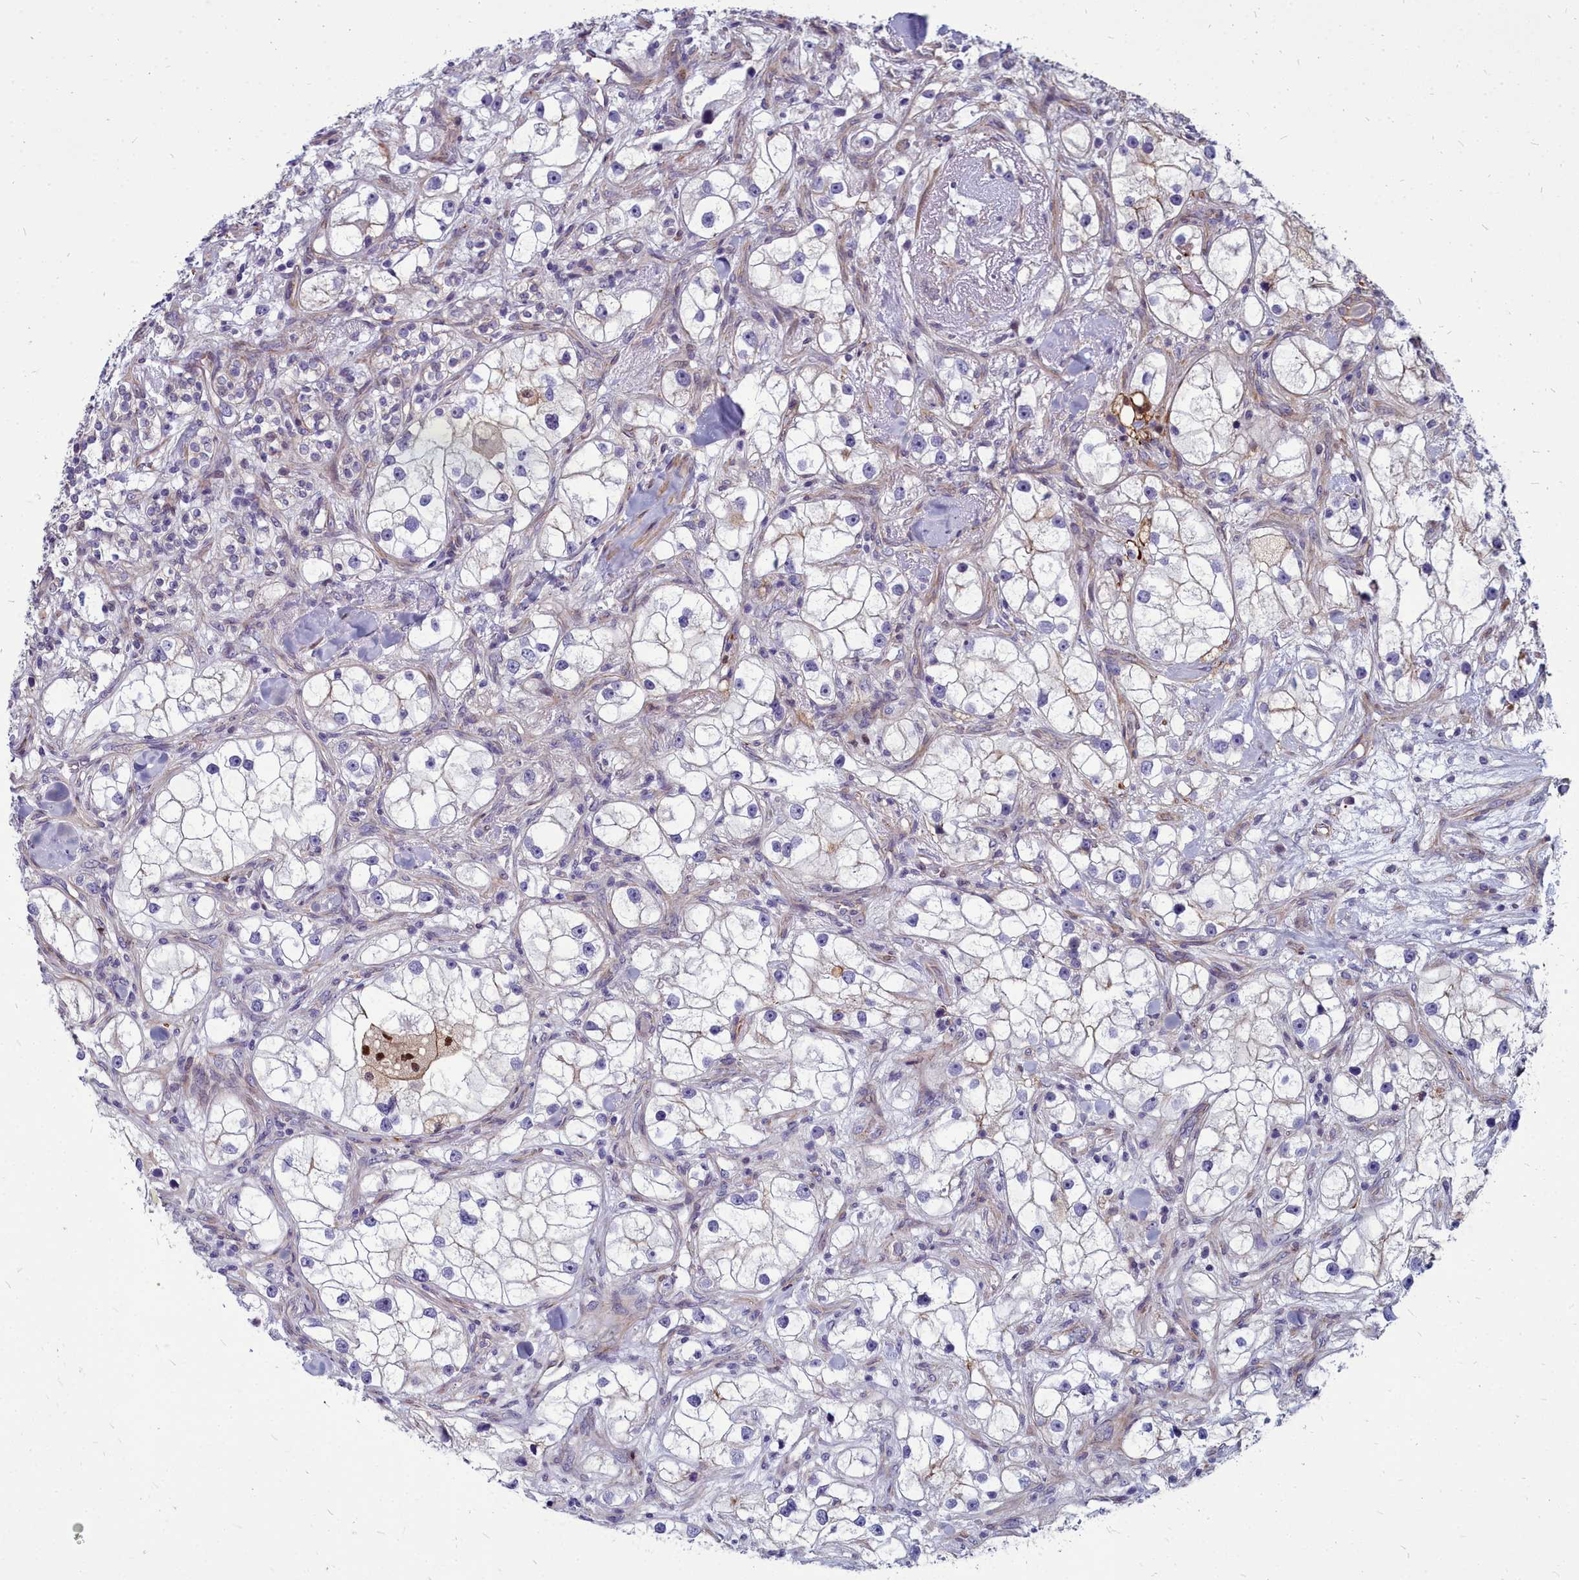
{"staining": {"intensity": "negative", "quantity": "none", "location": "none"}, "tissue": "renal cancer", "cell_type": "Tumor cells", "image_type": "cancer", "snomed": [{"axis": "morphology", "description": "Adenocarcinoma, NOS"}, {"axis": "topography", "description": "Kidney"}], "caption": "This is a image of immunohistochemistry staining of renal cancer (adenocarcinoma), which shows no expression in tumor cells.", "gene": "TTC5", "patient": {"sex": "male", "age": 77}}